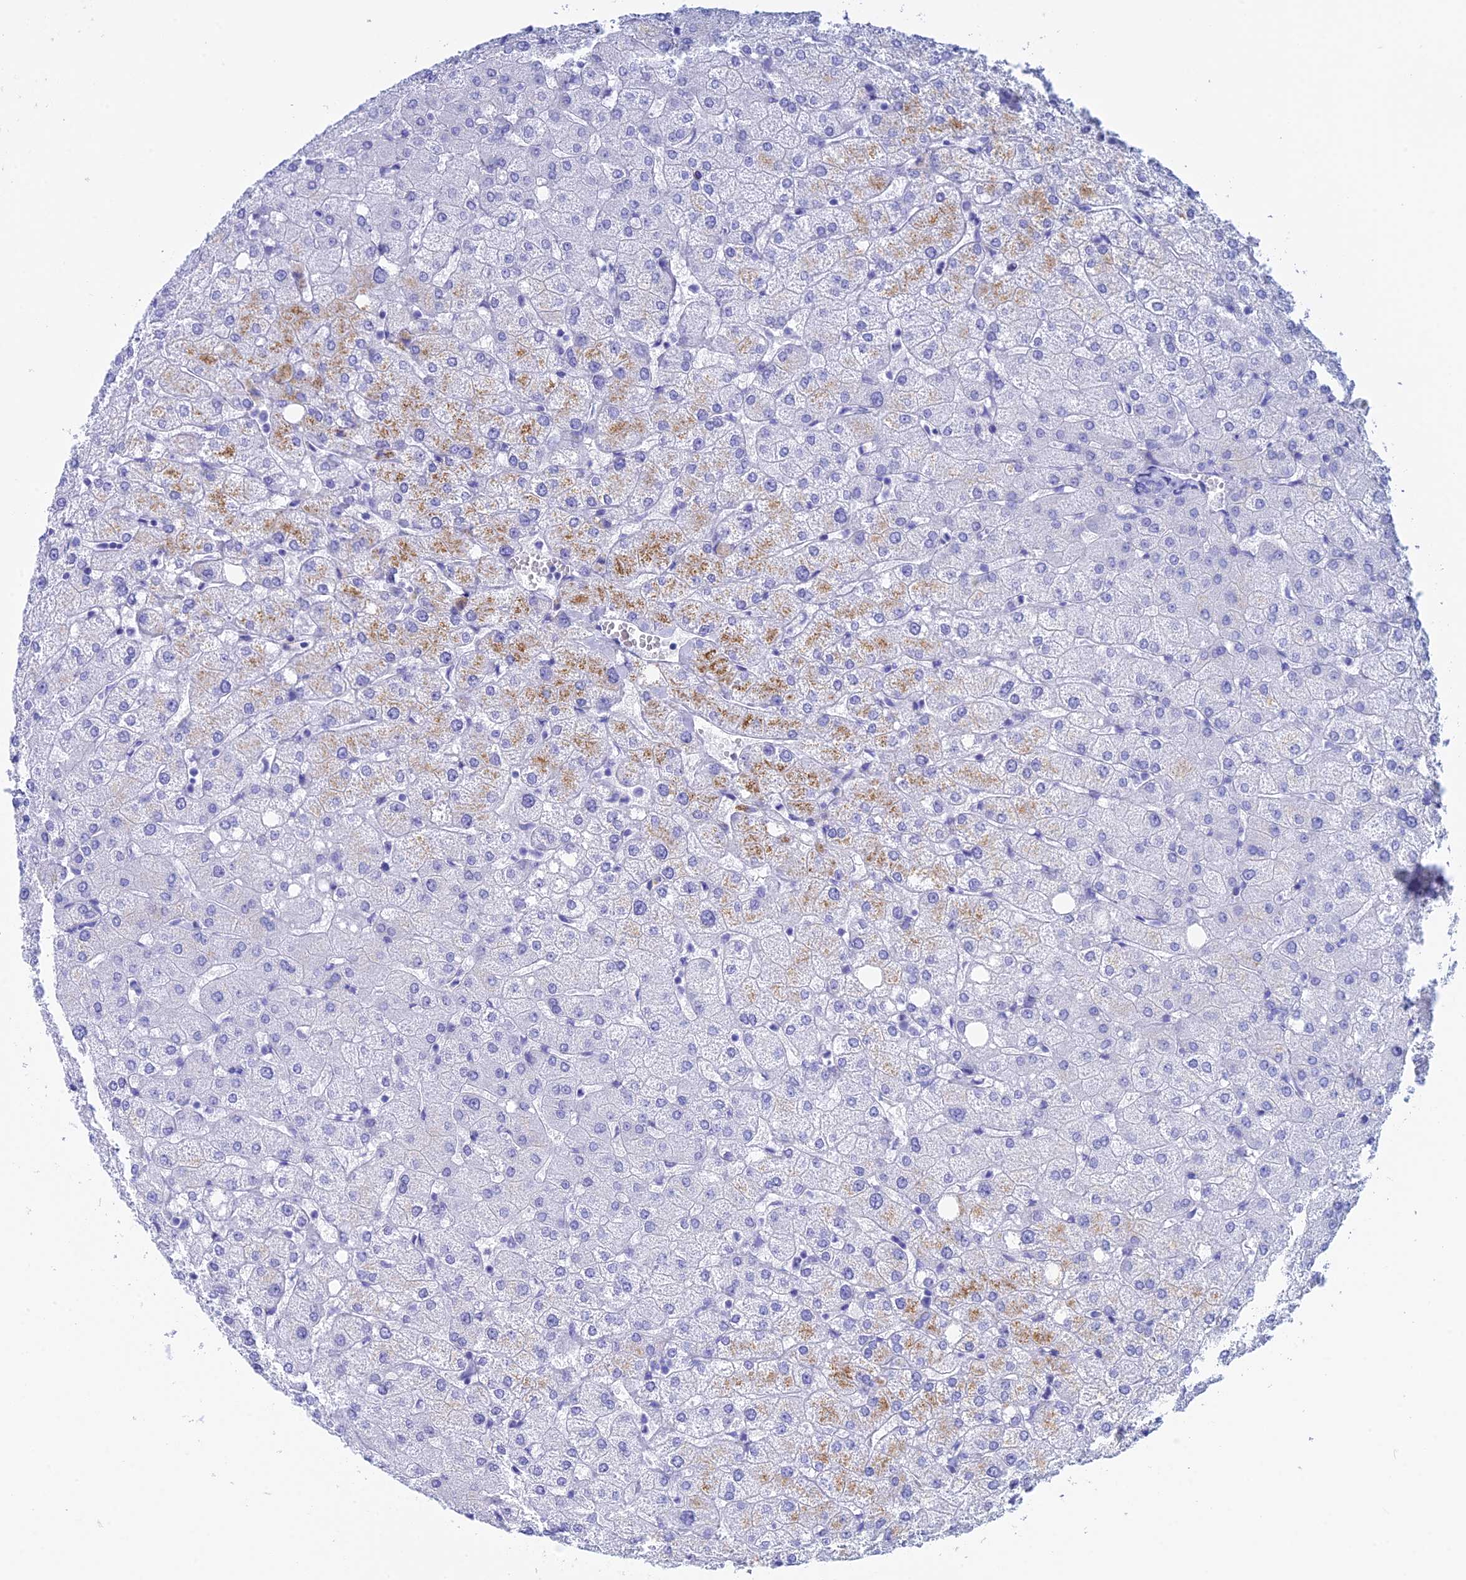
{"staining": {"intensity": "negative", "quantity": "none", "location": "none"}, "tissue": "liver", "cell_type": "Cholangiocytes", "image_type": "normal", "snomed": [{"axis": "morphology", "description": "Normal tissue, NOS"}, {"axis": "topography", "description": "Liver"}], "caption": "The immunohistochemistry photomicrograph has no significant staining in cholangiocytes of liver. (Brightfield microscopy of DAB immunohistochemistry (IHC) at high magnification).", "gene": "TEX101", "patient": {"sex": "female", "age": 54}}